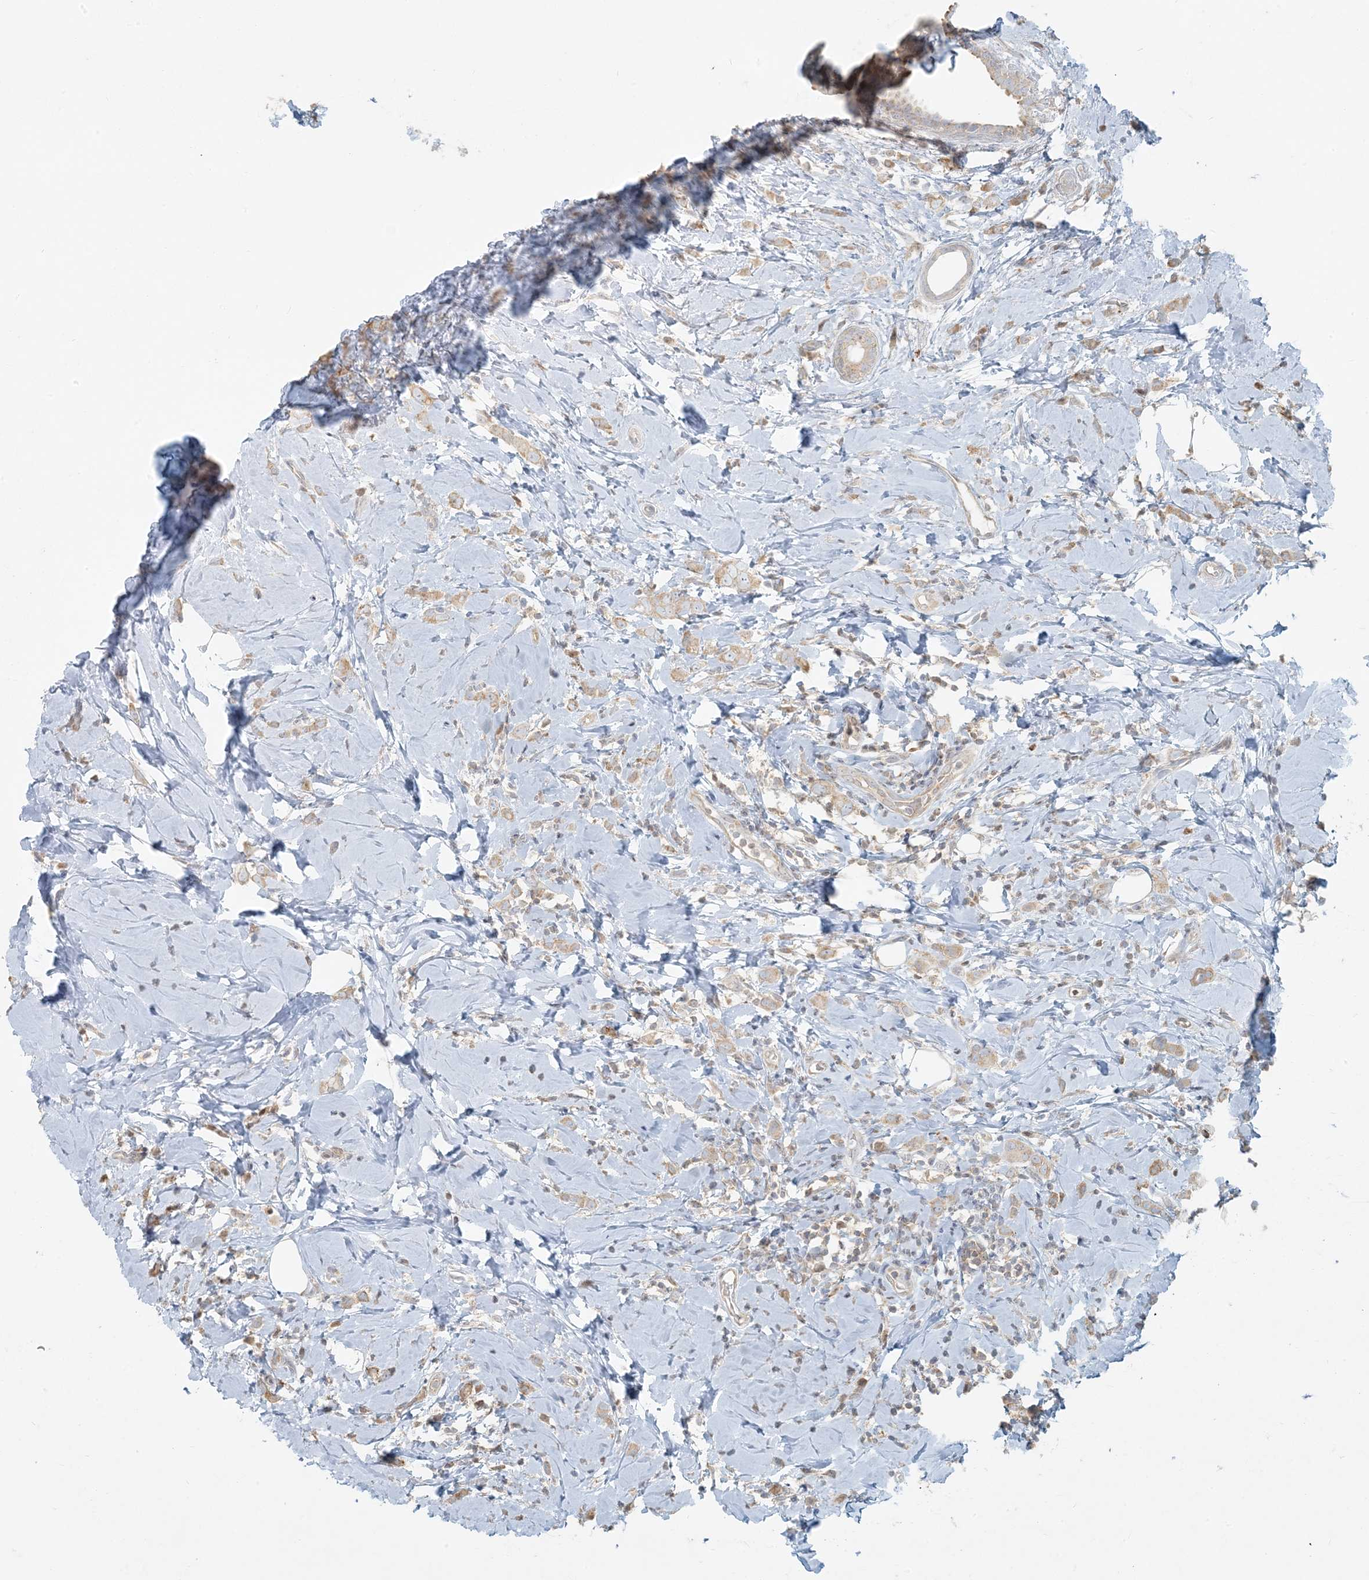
{"staining": {"intensity": "weak", "quantity": ">75%", "location": "cytoplasmic/membranous"}, "tissue": "breast cancer", "cell_type": "Tumor cells", "image_type": "cancer", "snomed": [{"axis": "morphology", "description": "Lobular carcinoma"}, {"axis": "topography", "description": "Breast"}], "caption": "Immunohistochemistry (DAB) staining of human breast cancer (lobular carcinoma) shows weak cytoplasmic/membranous protein expression in approximately >75% of tumor cells. (DAB IHC, brown staining for protein, blue staining for nuclei).", "gene": "HACL1", "patient": {"sex": "female", "age": 47}}